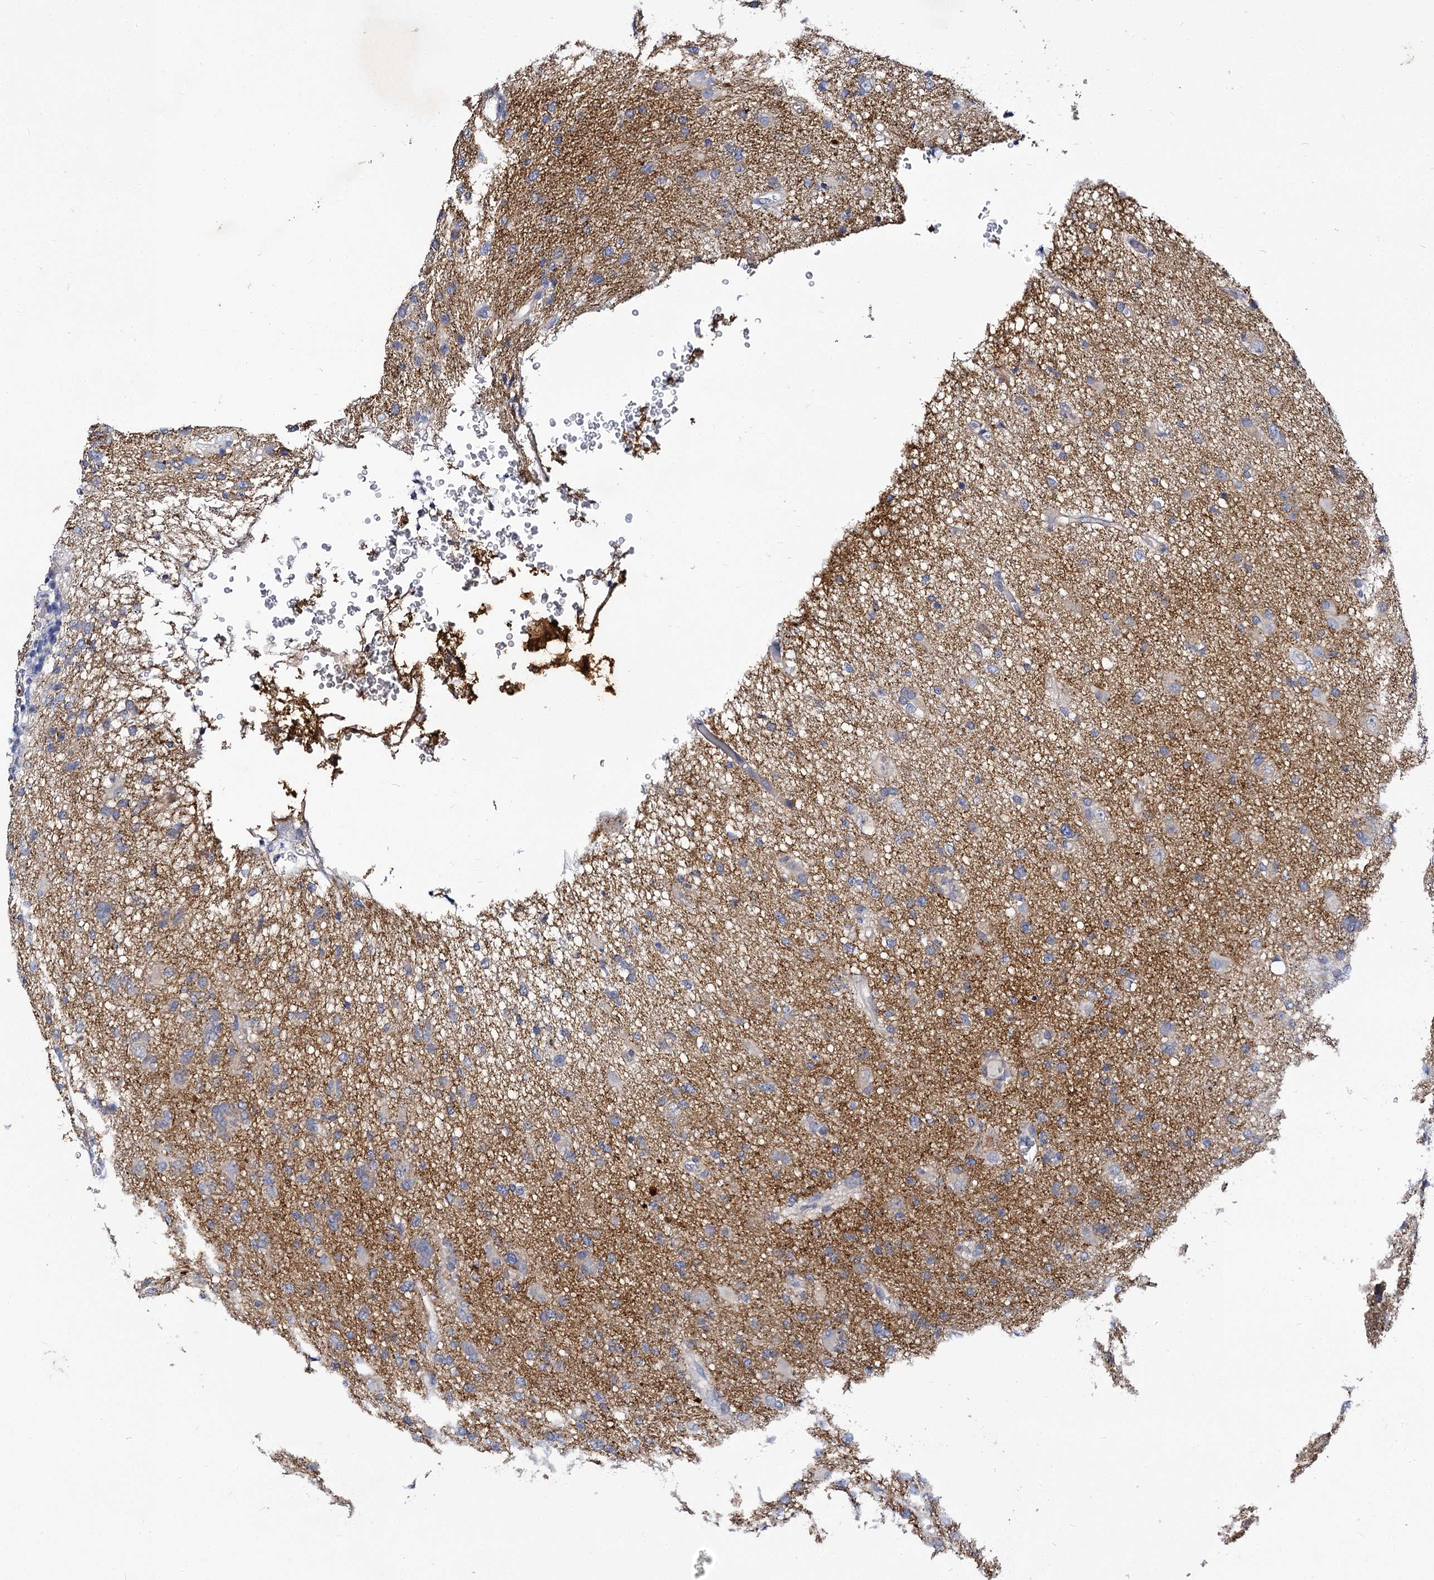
{"staining": {"intensity": "negative", "quantity": "none", "location": "none"}, "tissue": "glioma", "cell_type": "Tumor cells", "image_type": "cancer", "snomed": [{"axis": "morphology", "description": "Glioma, malignant, High grade"}, {"axis": "topography", "description": "Brain"}], "caption": "The immunohistochemistry photomicrograph has no significant expression in tumor cells of malignant high-grade glioma tissue.", "gene": "PANX2", "patient": {"sex": "female", "age": 57}}